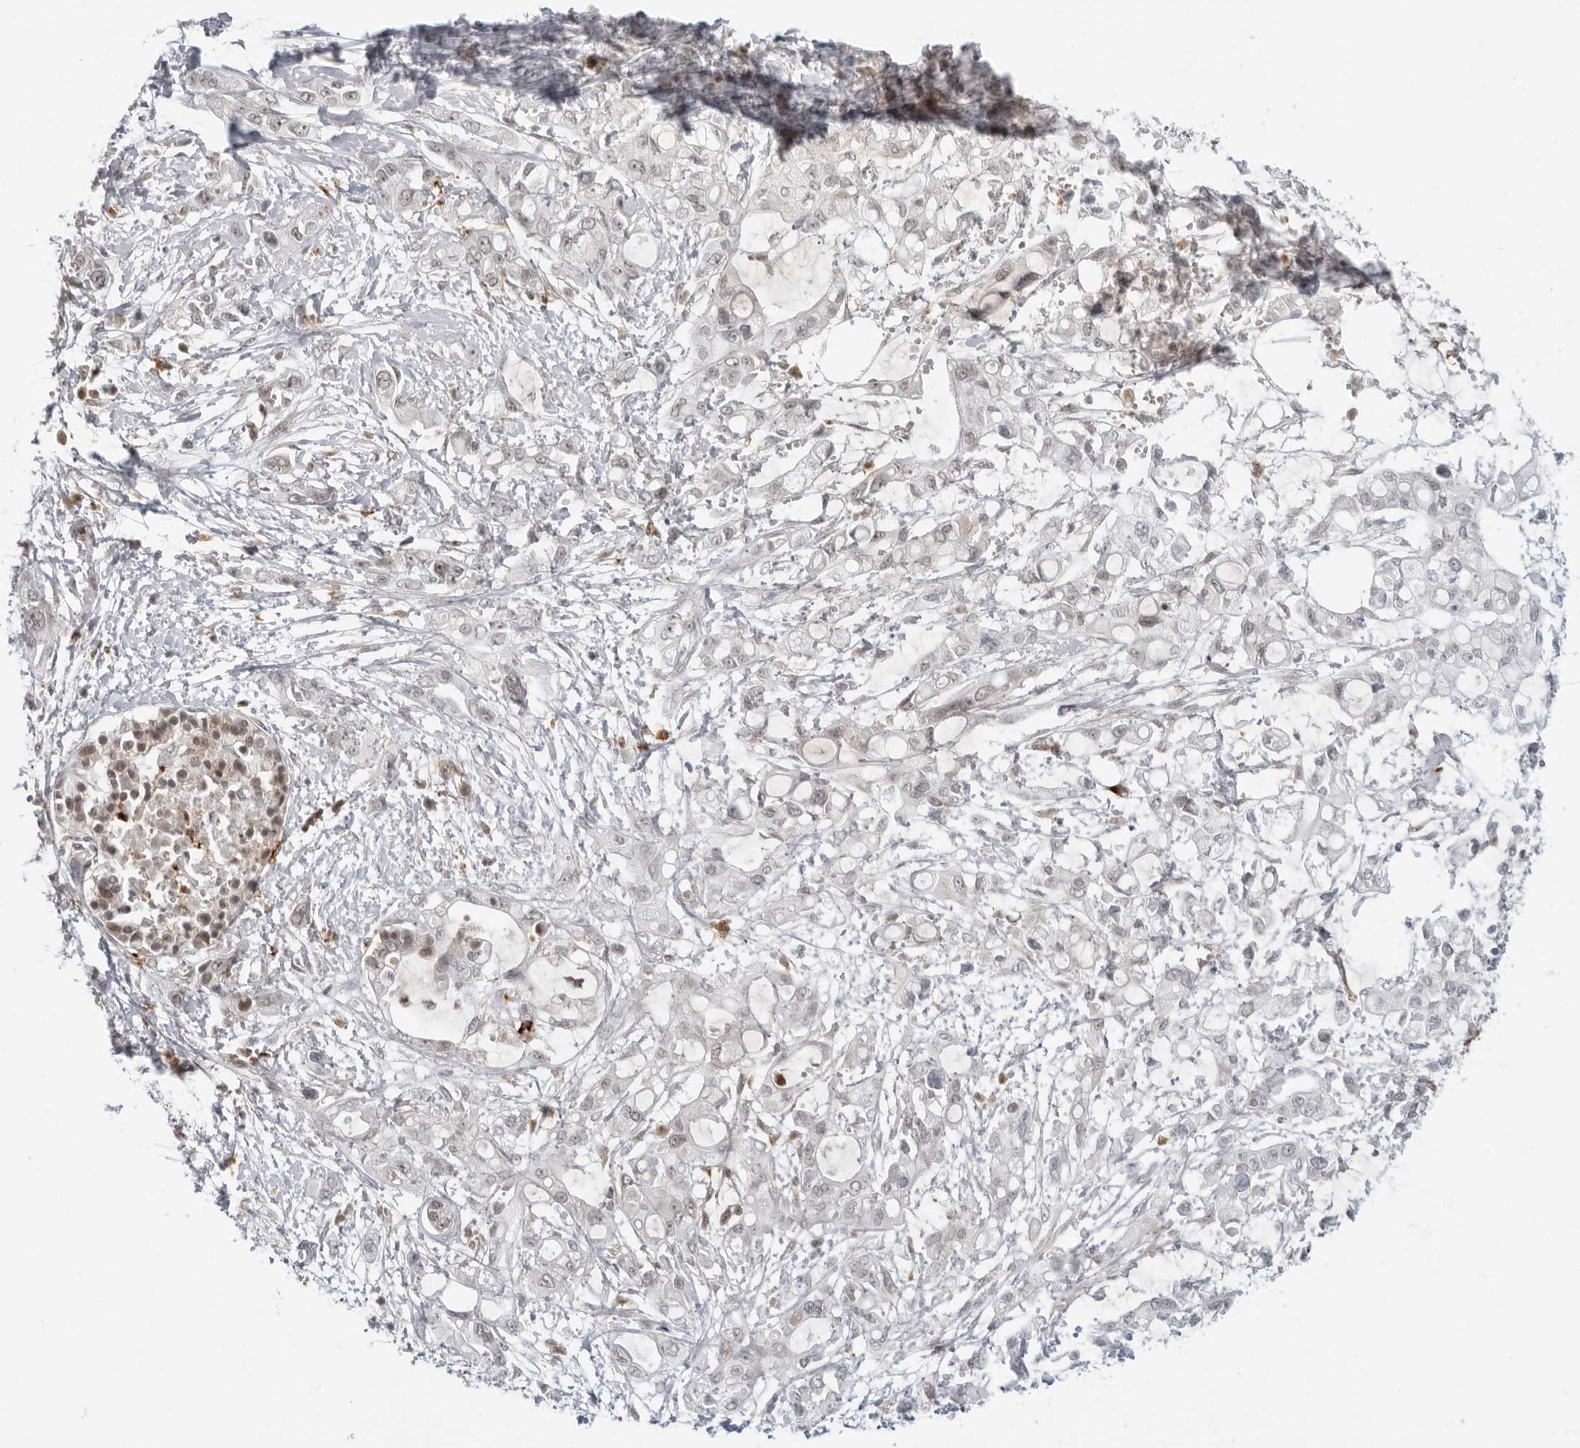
{"staining": {"intensity": "negative", "quantity": "none", "location": "none"}, "tissue": "pancreatic cancer", "cell_type": "Tumor cells", "image_type": "cancer", "snomed": [{"axis": "morphology", "description": "Adenocarcinoma, NOS"}, {"axis": "topography", "description": "Pancreas"}], "caption": "This is a micrograph of immunohistochemistry (IHC) staining of pancreatic adenocarcinoma, which shows no expression in tumor cells.", "gene": "SUGCT", "patient": {"sex": "male", "age": 68}}